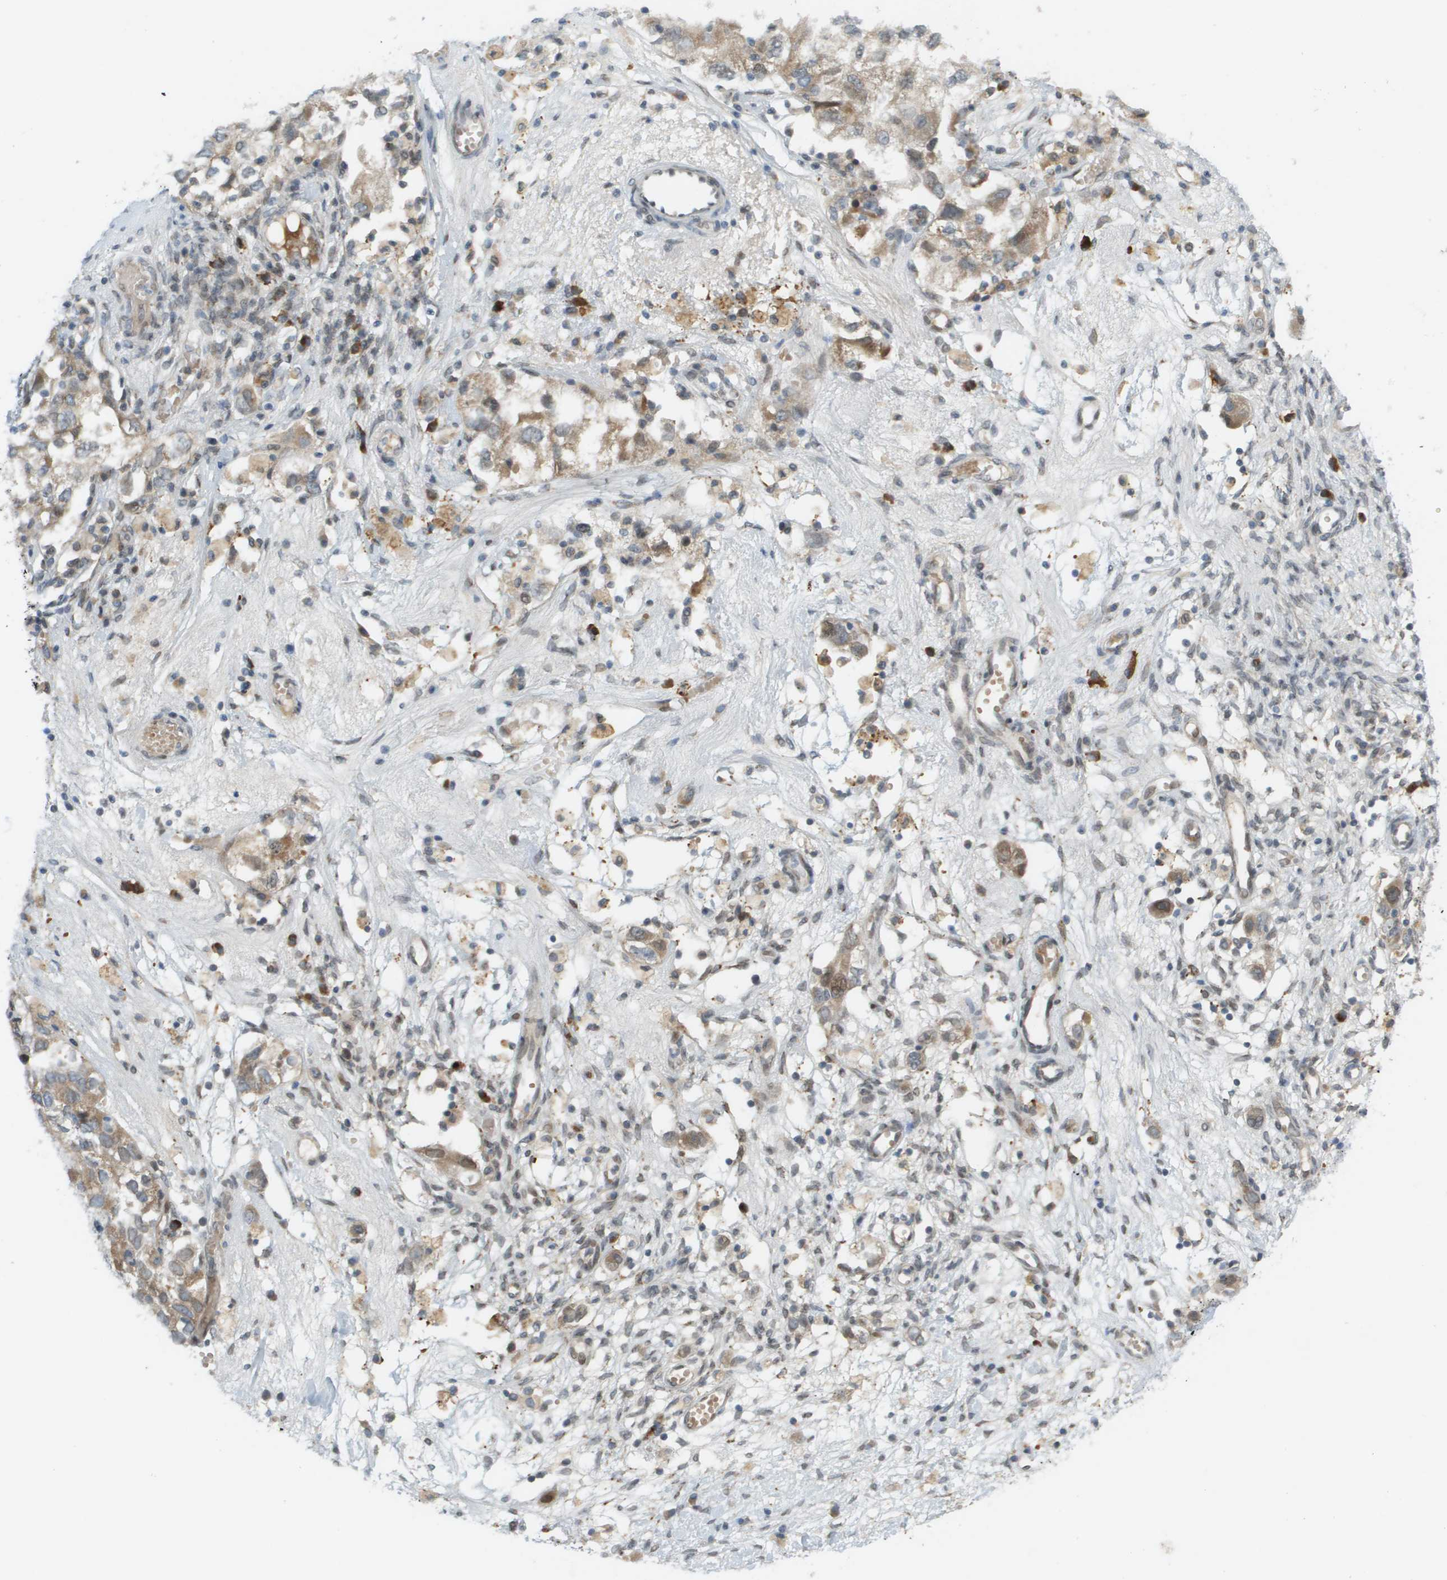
{"staining": {"intensity": "moderate", "quantity": ">75%", "location": "cytoplasmic/membranous"}, "tissue": "ovarian cancer", "cell_type": "Tumor cells", "image_type": "cancer", "snomed": [{"axis": "morphology", "description": "Carcinoma, NOS"}, {"axis": "morphology", "description": "Cystadenocarcinoma, serous, NOS"}, {"axis": "topography", "description": "Ovary"}], "caption": "Human ovarian cancer (serous cystadenocarcinoma) stained for a protein (brown) displays moderate cytoplasmic/membranous positive positivity in about >75% of tumor cells.", "gene": "CACNB4", "patient": {"sex": "female", "age": 69}}